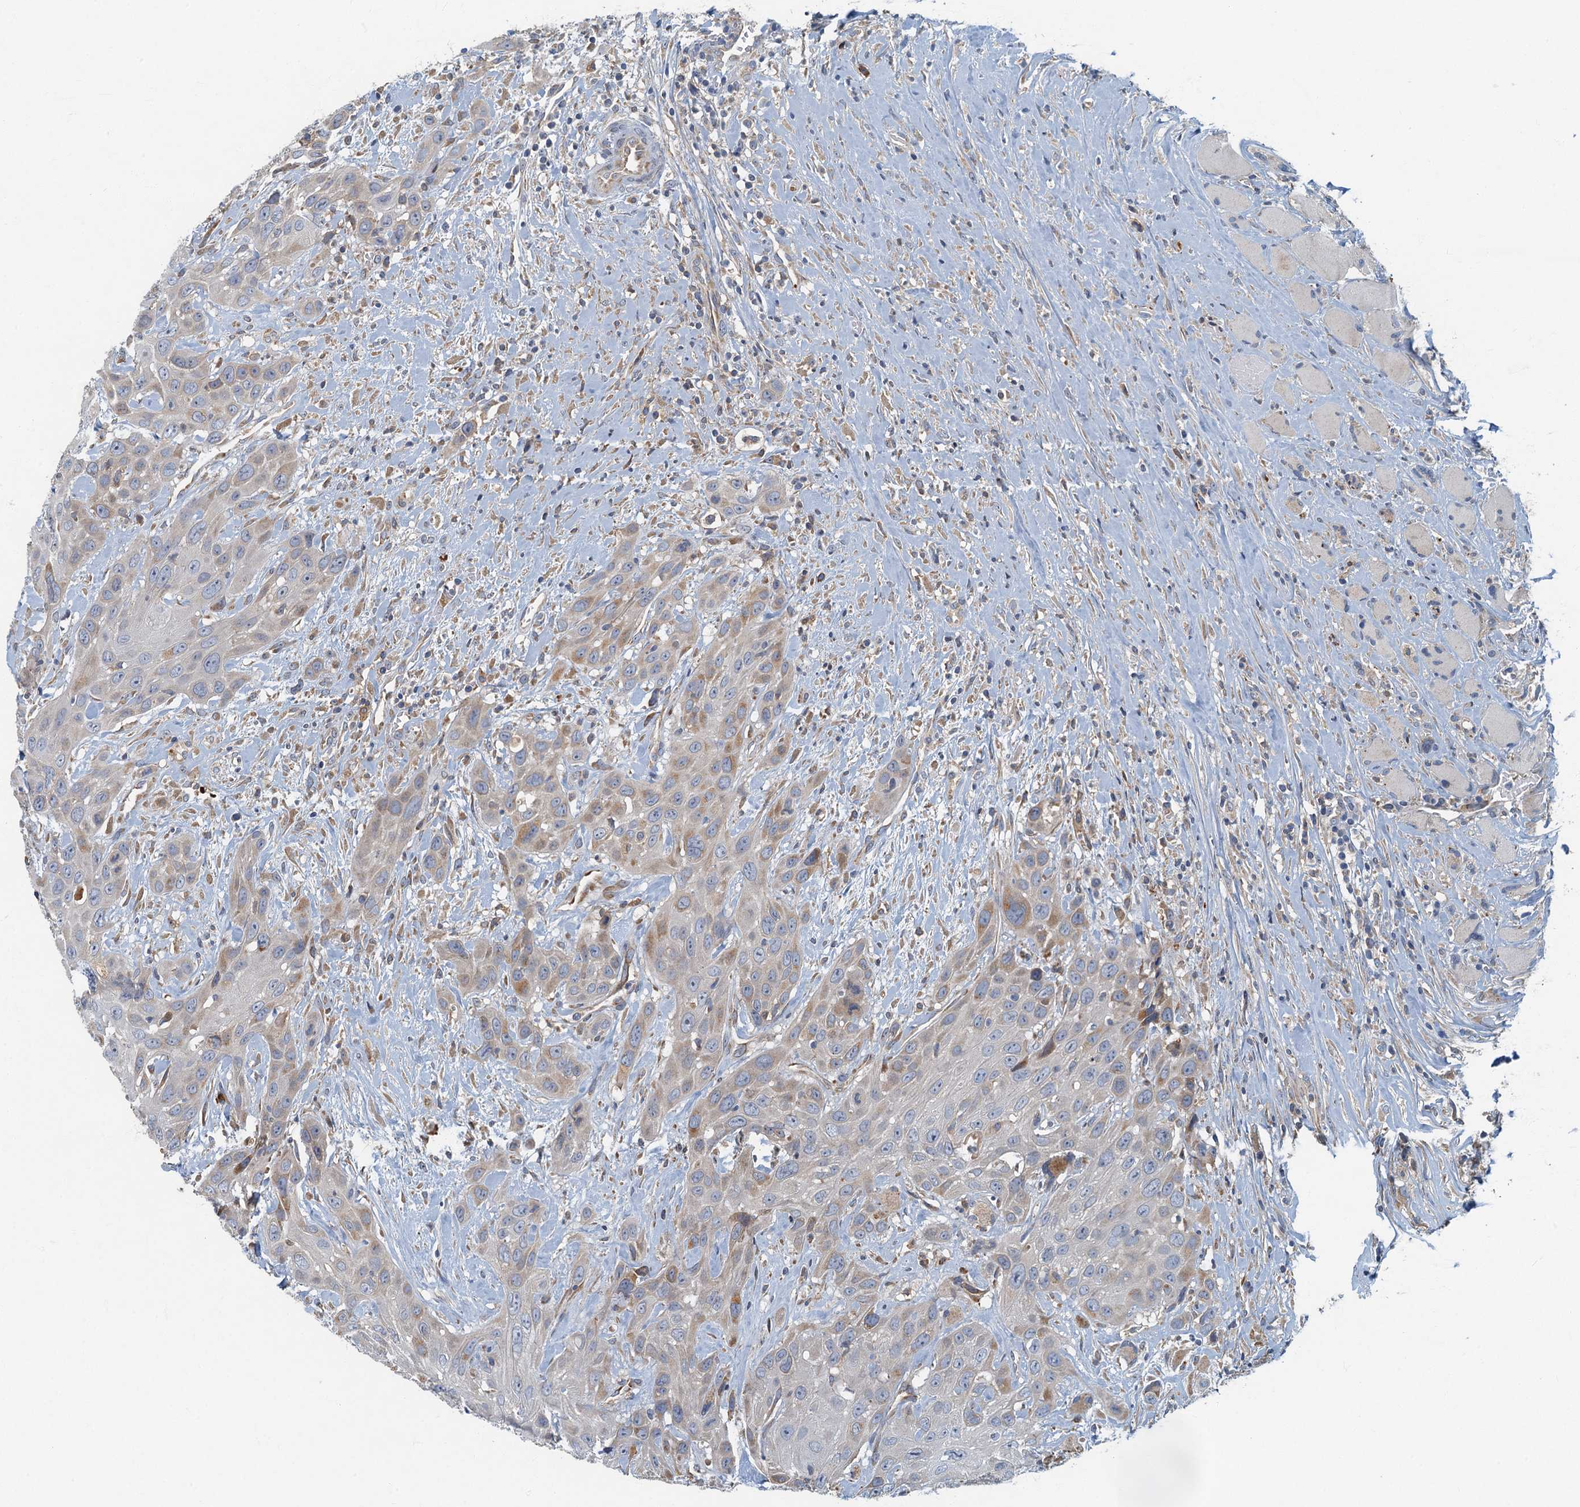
{"staining": {"intensity": "moderate", "quantity": "<25%", "location": "cytoplasmic/membranous"}, "tissue": "head and neck cancer", "cell_type": "Tumor cells", "image_type": "cancer", "snomed": [{"axis": "morphology", "description": "Squamous cell carcinoma, NOS"}, {"axis": "topography", "description": "Head-Neck"}], "caption": "Human head and neck cancer stained for a protein (brown) exhibits moderate cytoplasmic/membranous positive positivity in about <25% of tumor cells.", "gene": "SPDYC", "patient": {"sex": "male", "age": 81}}